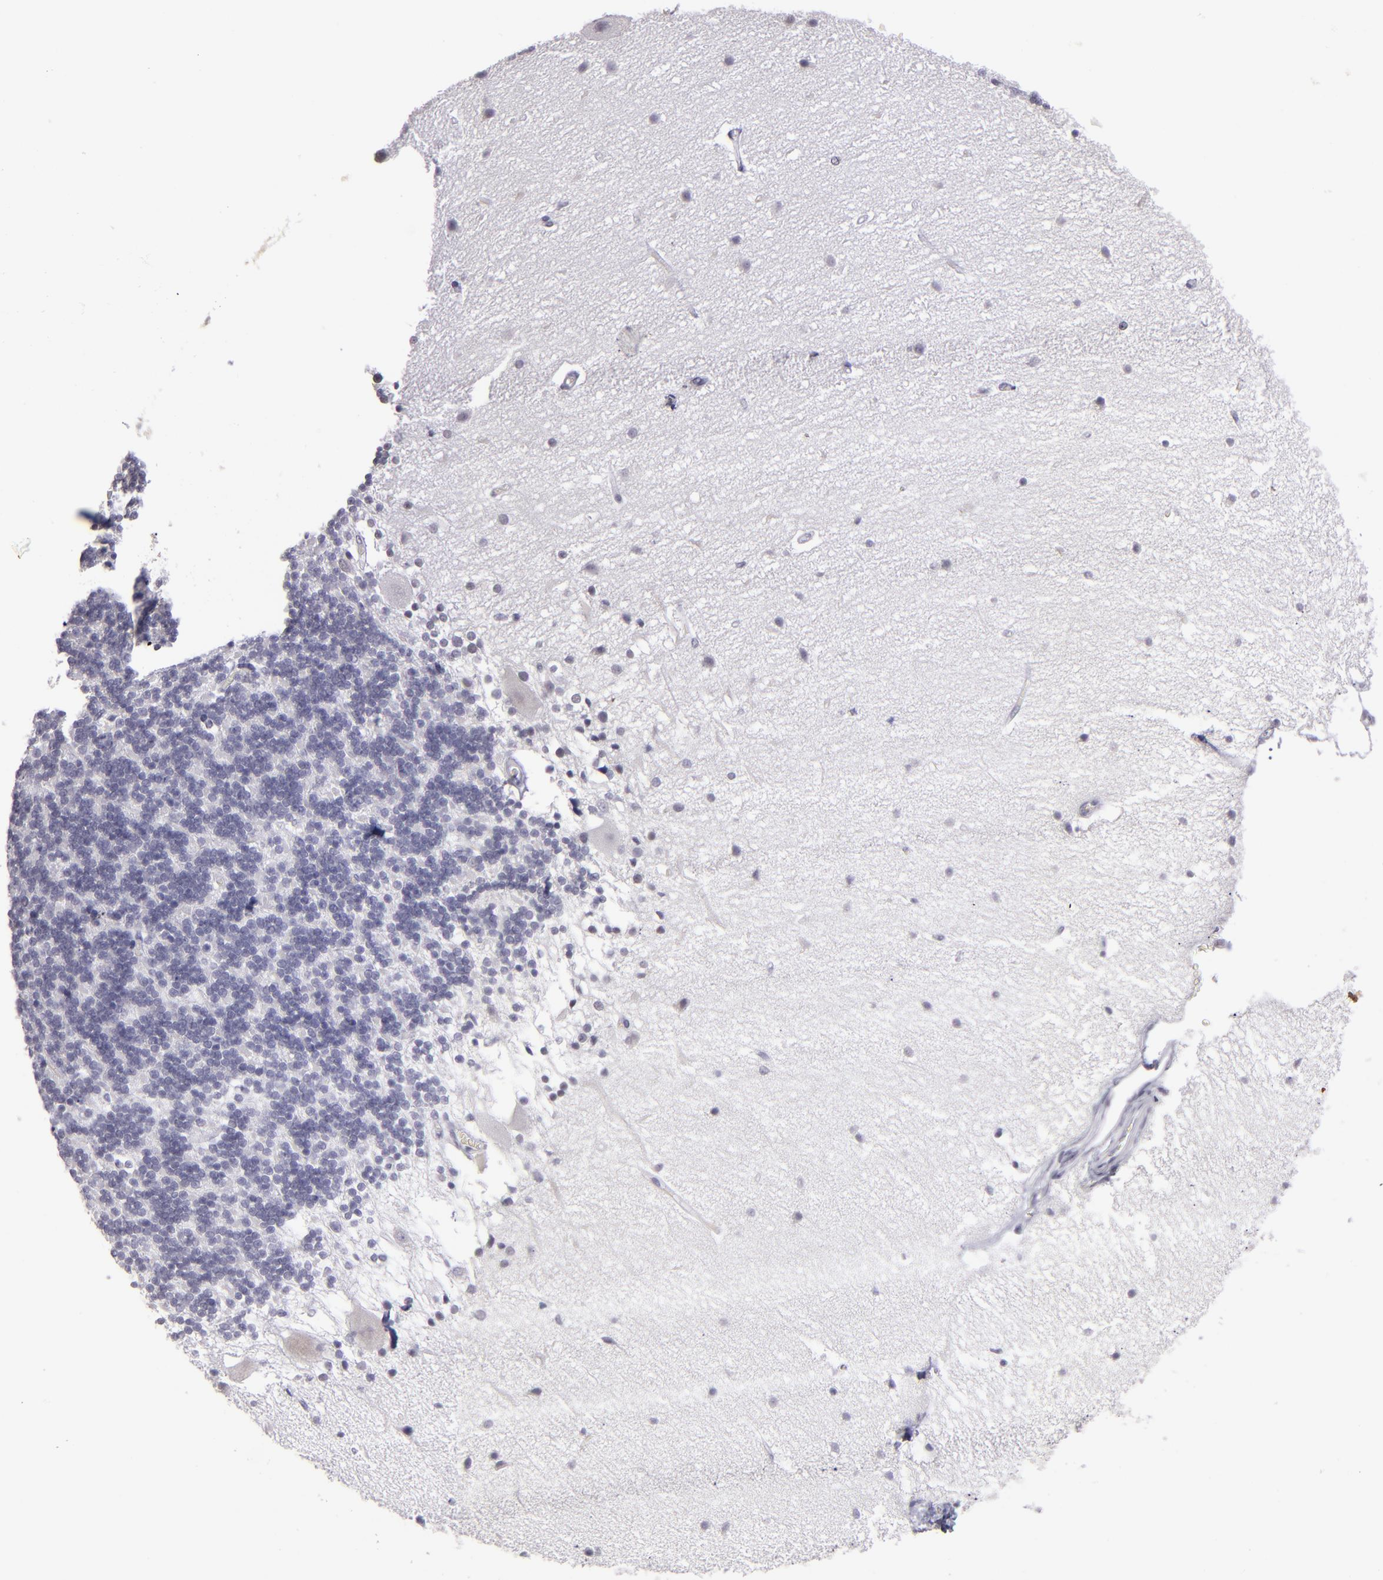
{"staining": {"intensity": "negative", "quantity": "none", "location": "none"}, "tissue": "cerebellum", "cell_type": "Cells in granular layer", "image_type": "normal", "snomed": [{"axis": "morphology", "description": "Normal tissue, NOS"}, {"axis": "topography", "description": "Cerebellum"}], "caption": "IHC photomicrograph of unremarkable human cerebellum stained for a protein (brown), which exhibits no positivity in cells in granular layer. (DAB (3,3'-diaminobenzidine) IHC visualized using brightfield microscopy, high magnification).", "gene": "OTUB2", "patient": {"sex": "female", "age": 54}}